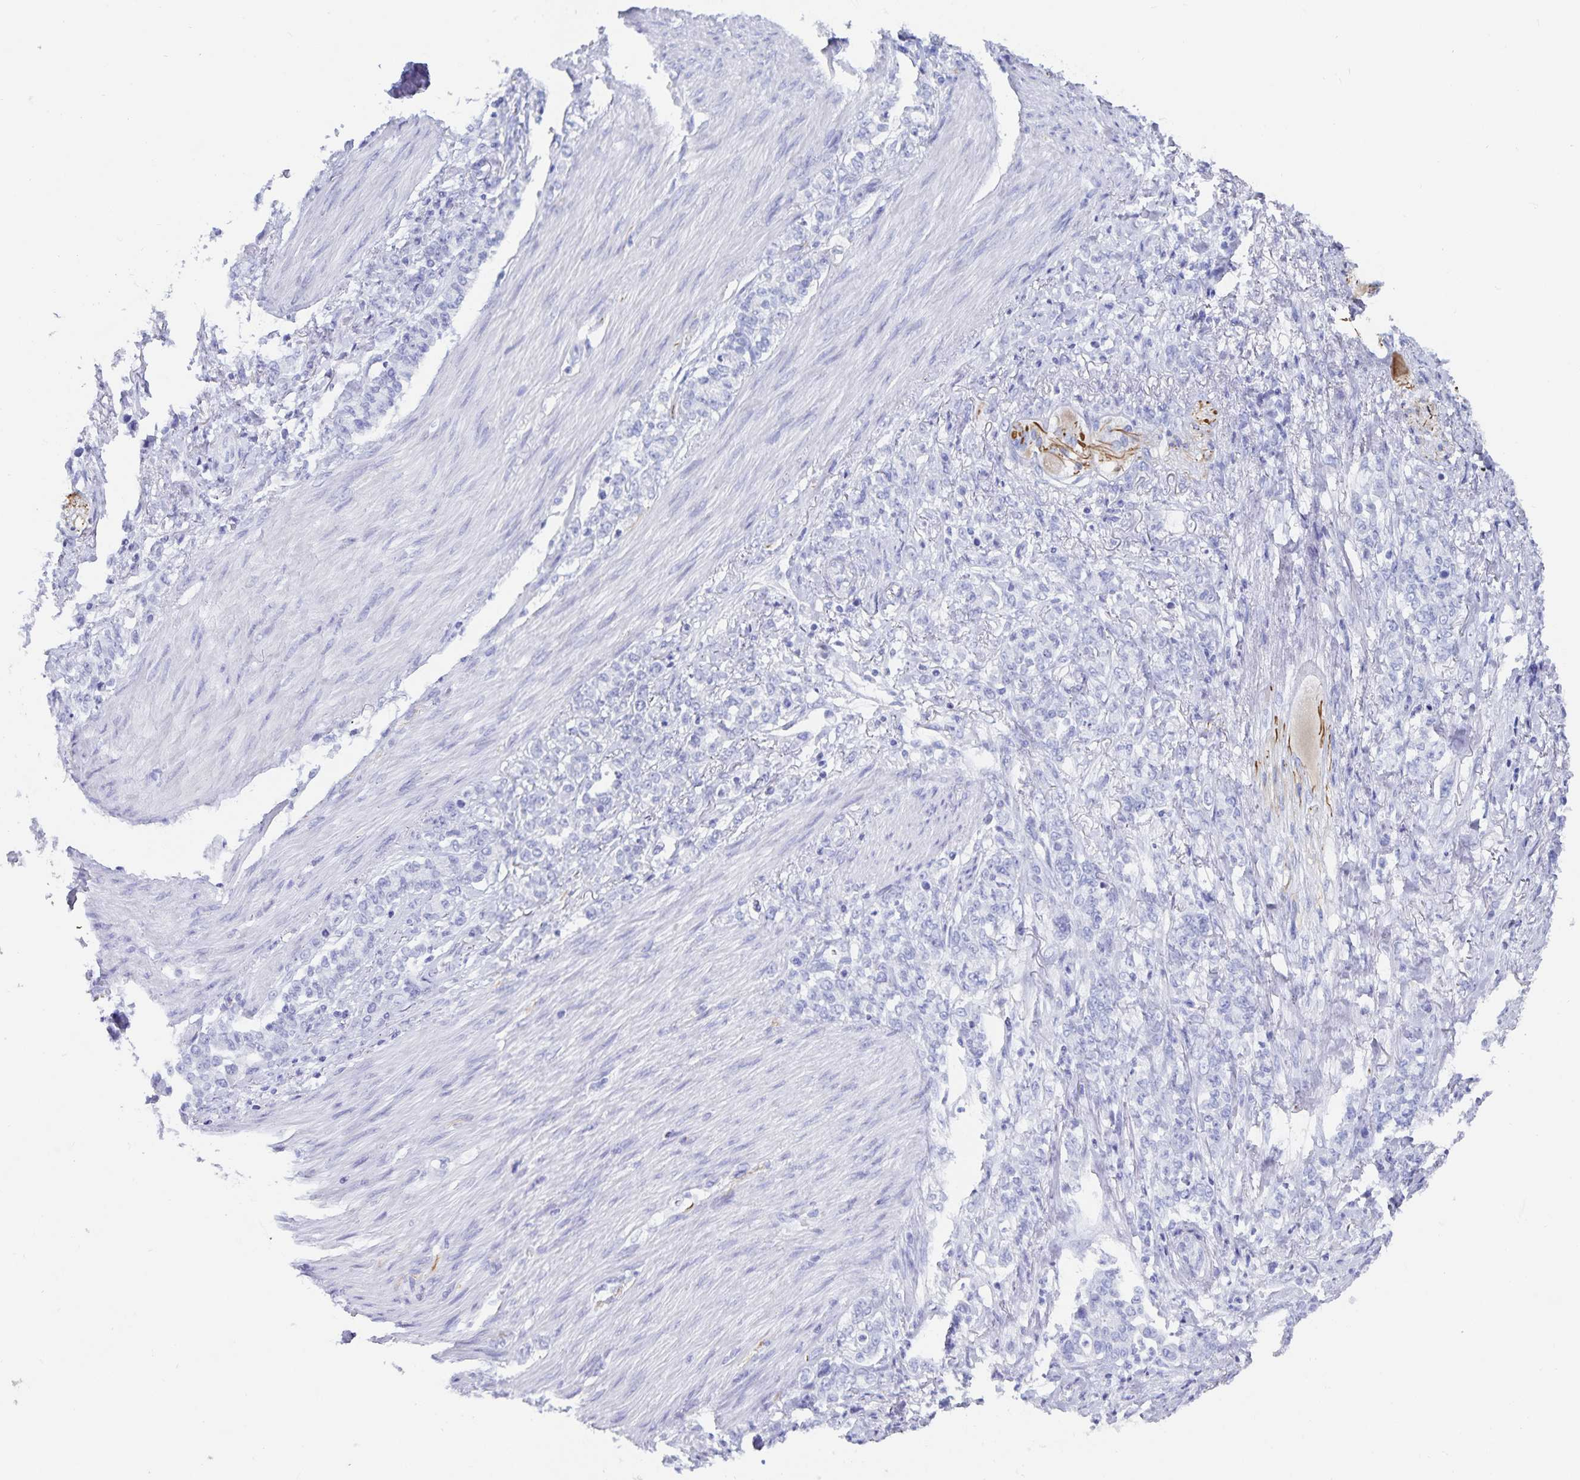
{"staining": {"intensity": "negative", "quantity": "none", "location": "none"}, "tissue": "stomach cancer", "cell_type": "Tumor cells", "image_type": "cancer", "snomed": [{"axis": "morphology", "description": "Adenocarcinoma, NOS"}, {"axis": "topography", "description": "Stomach"}], "caption": "A high-resolution image shows IHC staining of stomach adenocarcinoma, which shows no significant expression in tumor cells.", "gene": "C19orf73", "patient": {"sex": "female", "age": 79}}